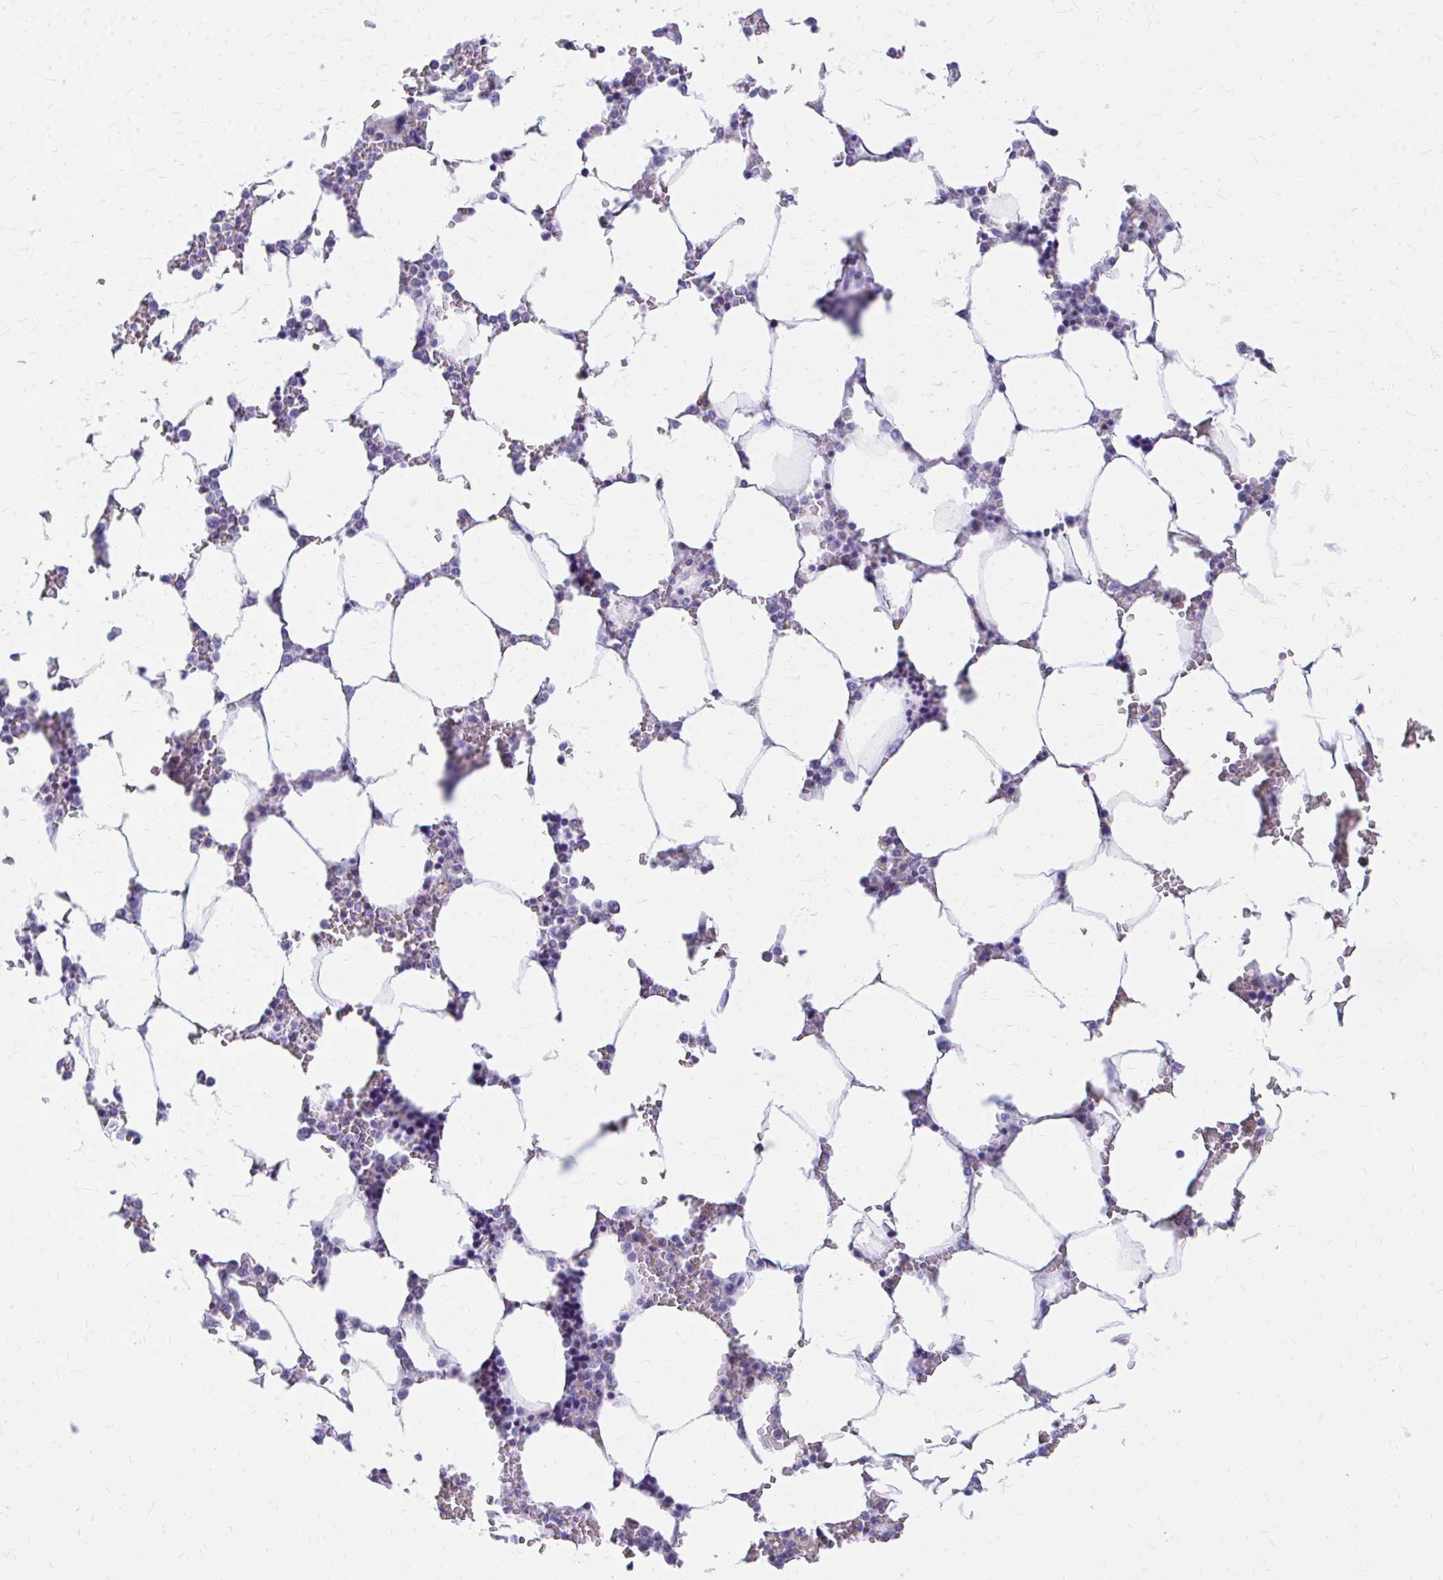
{"staining": {"intensity": "moderate", "quantity": "<25%", "location": "cytoplasmic/membranous"}, "tissue": "bone marrow", "cell_type": "Hematopoietic cells", "image_type": "normal", "snomed": [{"axis": "morphology", "description": "Normal tissue, NOS"}, {"axis": "topography", "description": "Bone marrow"}], "caption": "Moderate cytoplasmic/membranous staining for a protein is identified in about <25% of hematopoietic cells of benign bone marrow using IHC.", "gene": "MRPL19", "patient": {"sex": "male", "age": 64}}